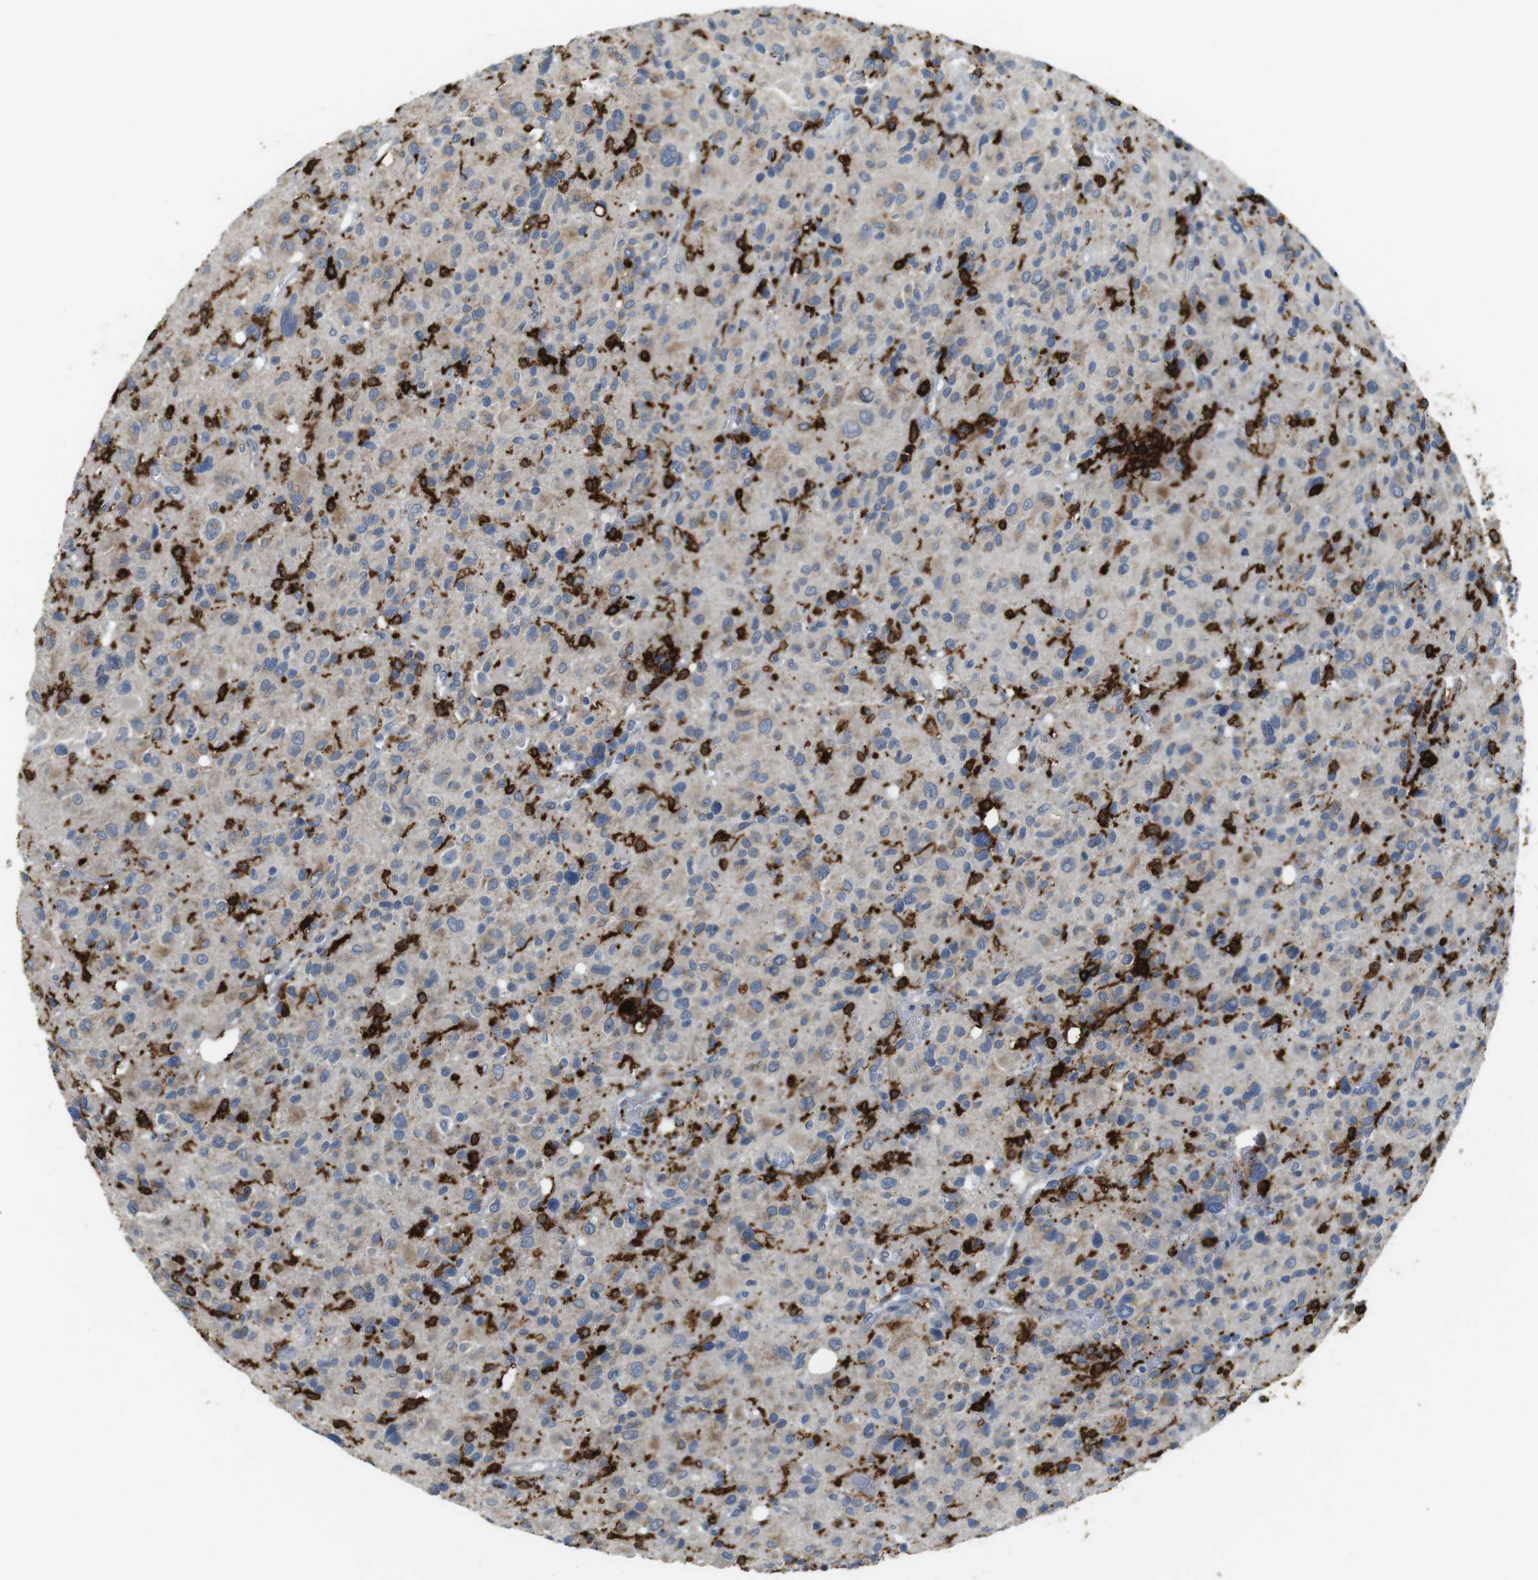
{"staining": {"intensity": "weak", "quantity": ">75%", "location": "cytoplasmic/membranous"}, "tissue": "glioma", "cell_type": "Tumor cells", "image_type": "cancer", "snomed": [{"axis": "morphology", "description": "Glioma, malignant, High grade"}, {"axis": "topography", "description": "Brain"}], "caption": "Immunohistochemical staining of malignant glioma (high-grade) displays low levels of weak cytoplasmic/membranous staining in approximately >75% of tumor cells.", "gene": "HLA-DRA", "patient": {"sex": "male", "age": 48}}